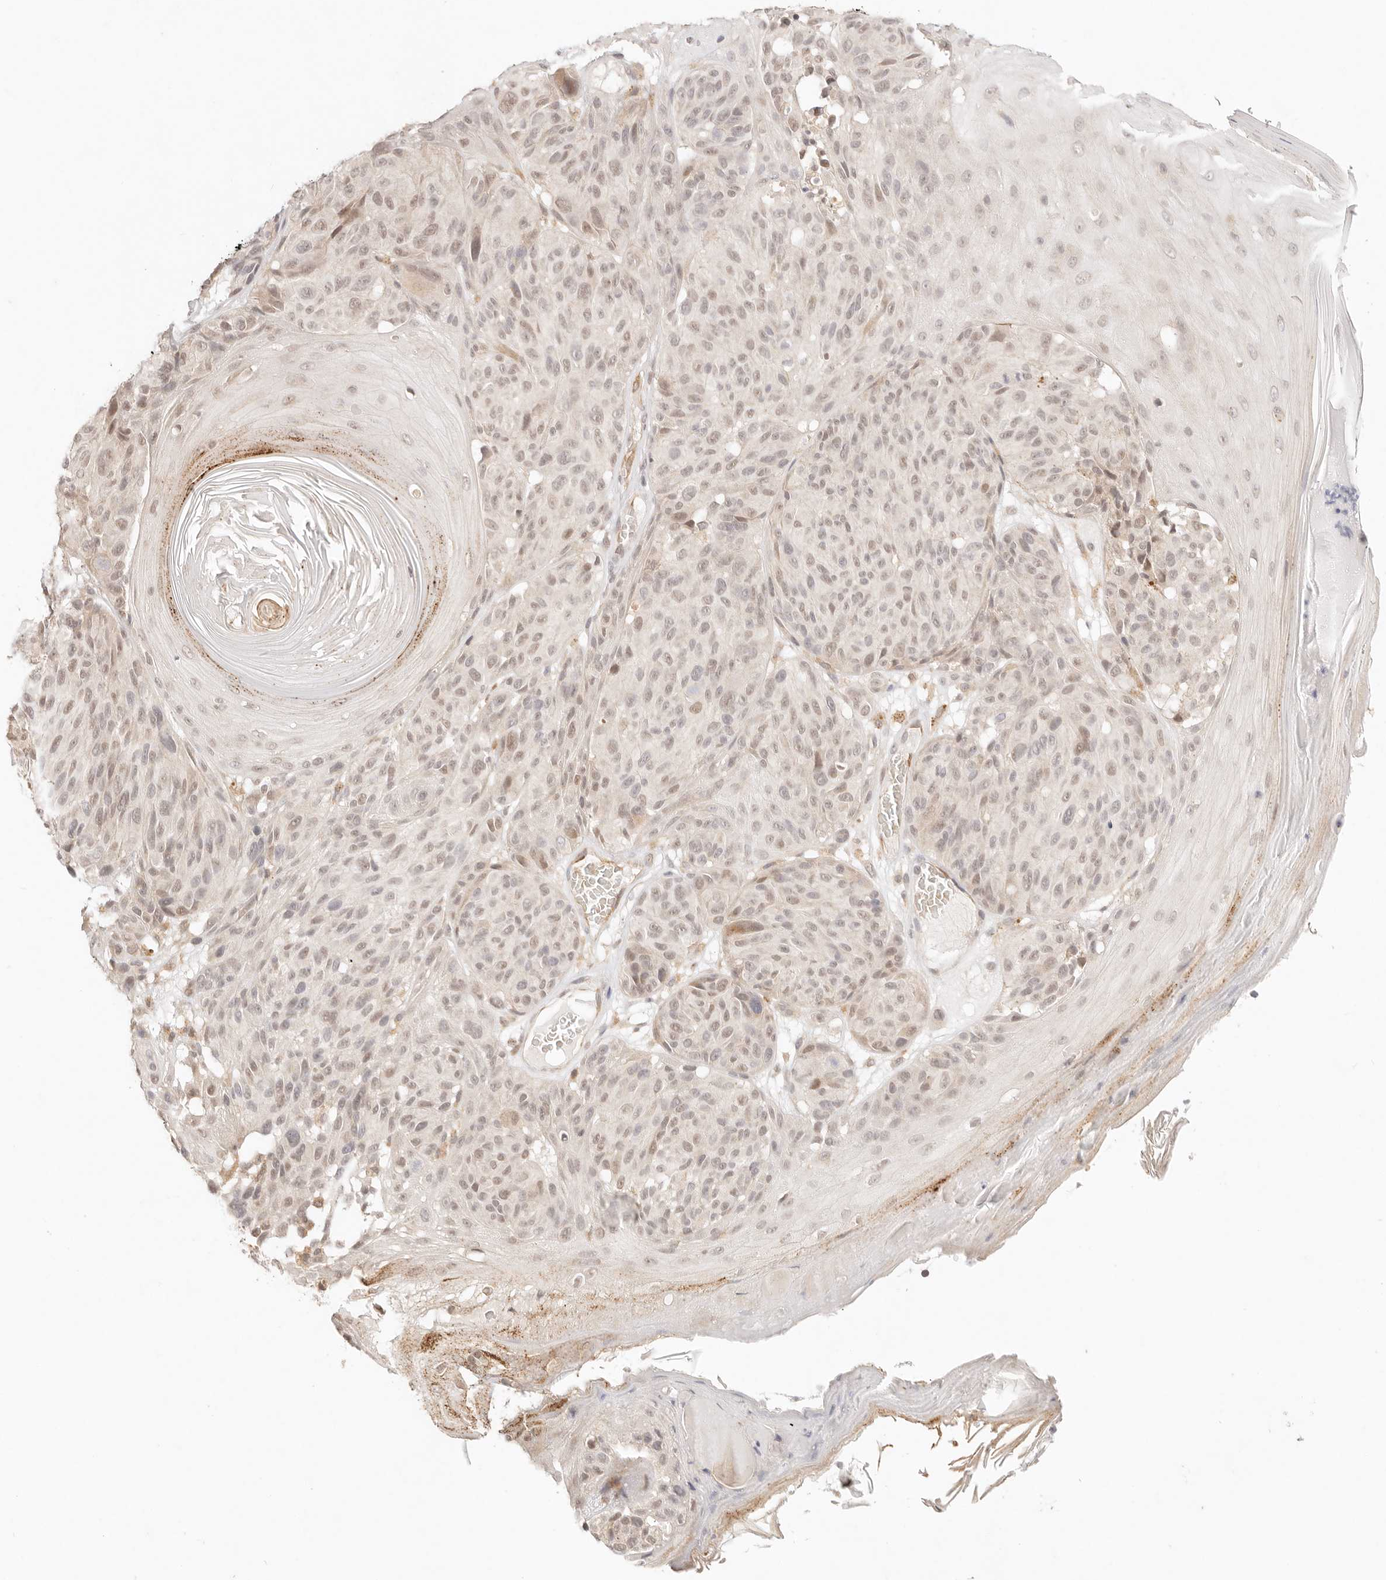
{"staining": {"intensity": "weak", "quantity": "<25%", "location": "nuclear"}, "tissue": "melanoma", "cell_type": "Tumor cells", "image_type": "cancer", "snomed": [{"axis": "morphology", "description": "Malignant melanoma, NOS"}, {"axis": "topography", "description": "Skin"}], "caption": "IHC histopathology image of neoplastic tissue: malignant melanoma stained with DAB displays no significant protein staining in tumor cells. (DAB (3,3'-diaminobenzidine) immunohistochemistry (IHC), high magnification).", "gene": "GPR156", "patient": {"sex": "male", "age": 83}}